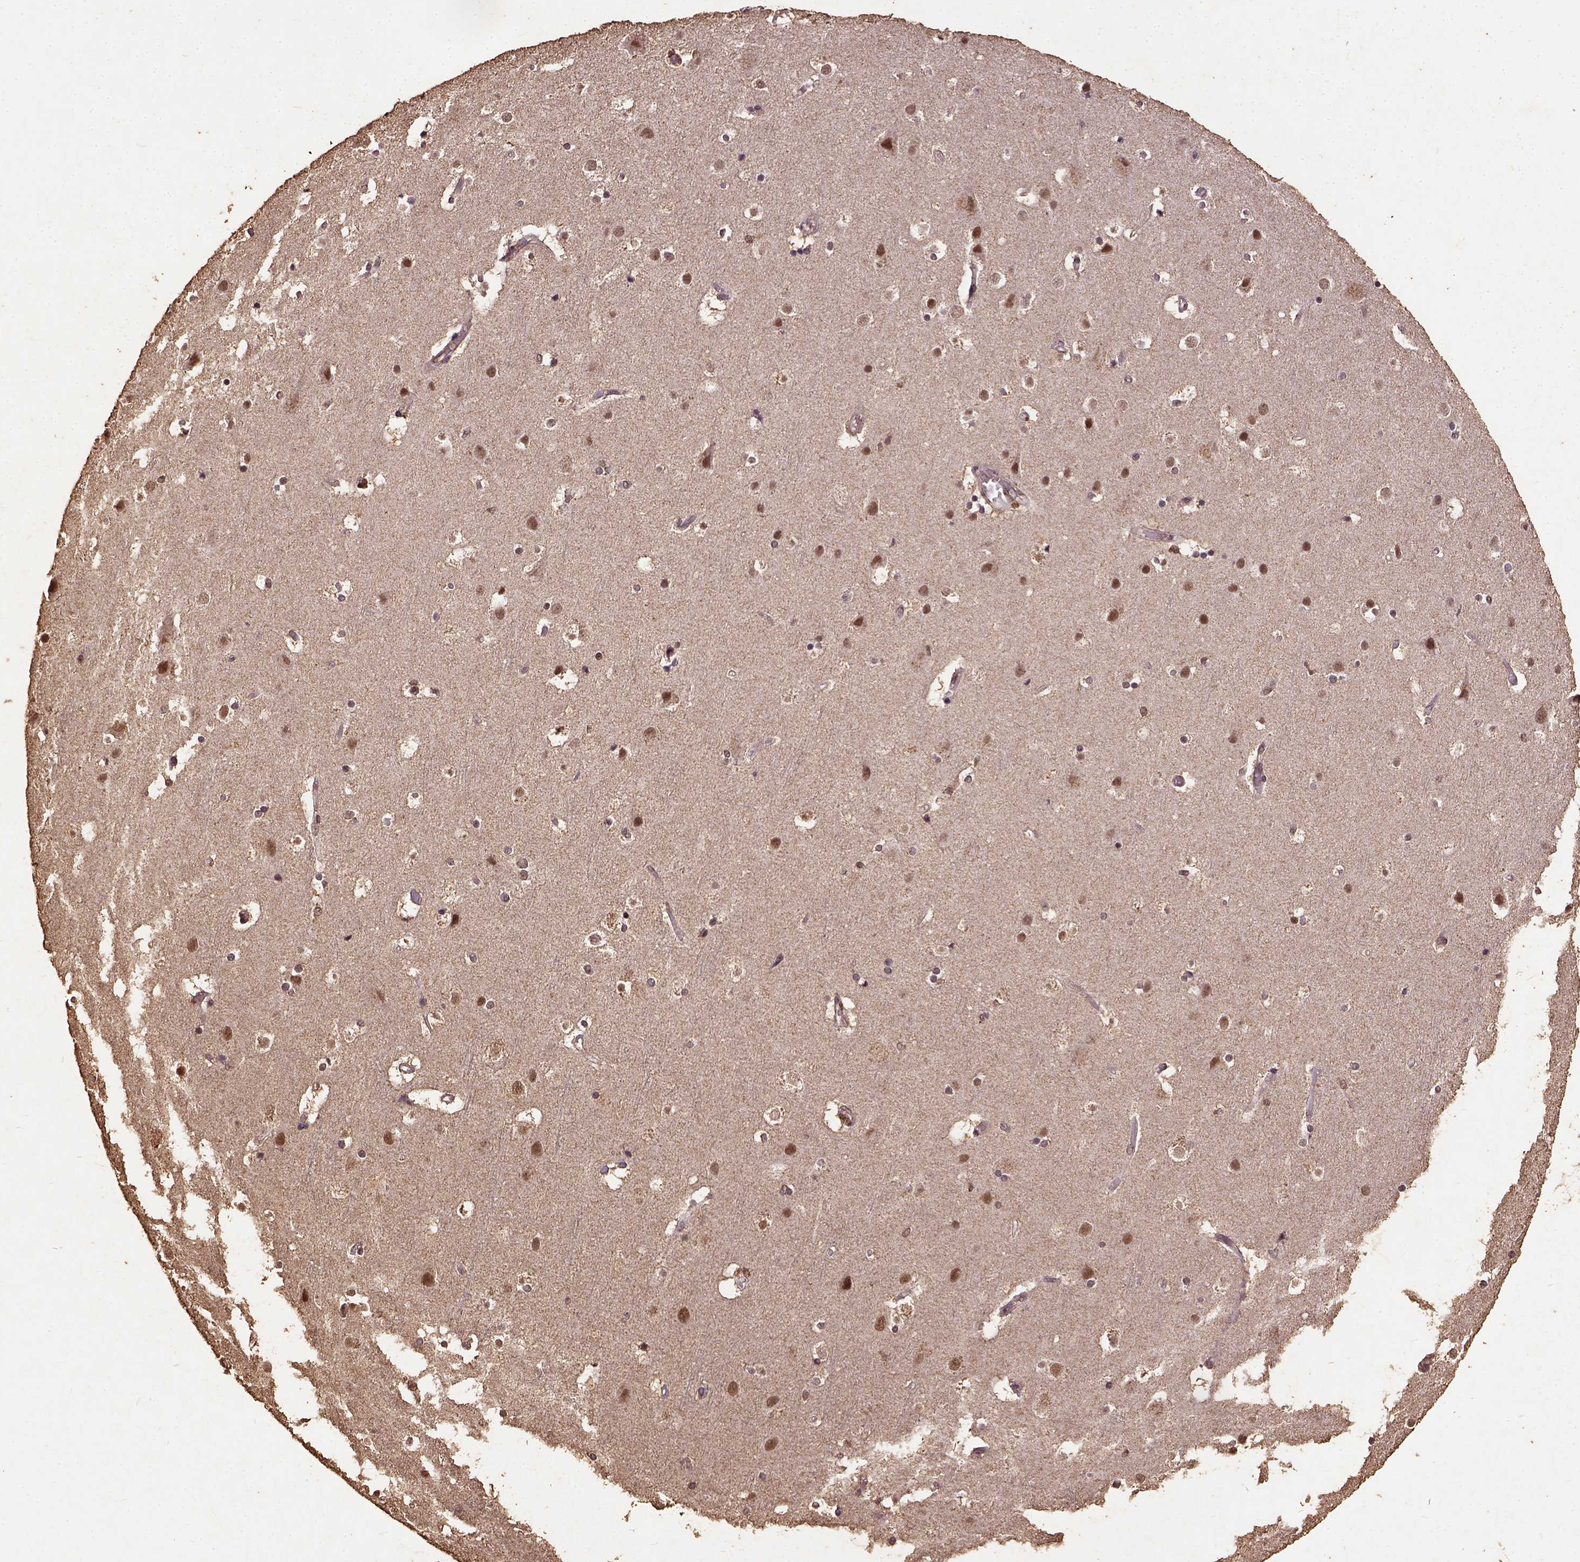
{"staining": {"intensity": "moderate", "quantity": ">75%", "location": "nuclear"}, "tissue": "cerebral cortex", "cell_type": "Endothelial cells", "image_type": "normal", "snomed": [{"axis": "morphology", "description": "Normal tissue, NOS"}, {"axis": "topography", "description": "Cerebral cortex"}], "caption": "A brown stain shows moderate nuclear positivity of a protein in endothelial cells of unremarkable cerebral cortex. (Brightfield microscopy of DAB IHC at high magnification).", "gene": "NACC1", "patient": {"sex": "female", "age": 52}}